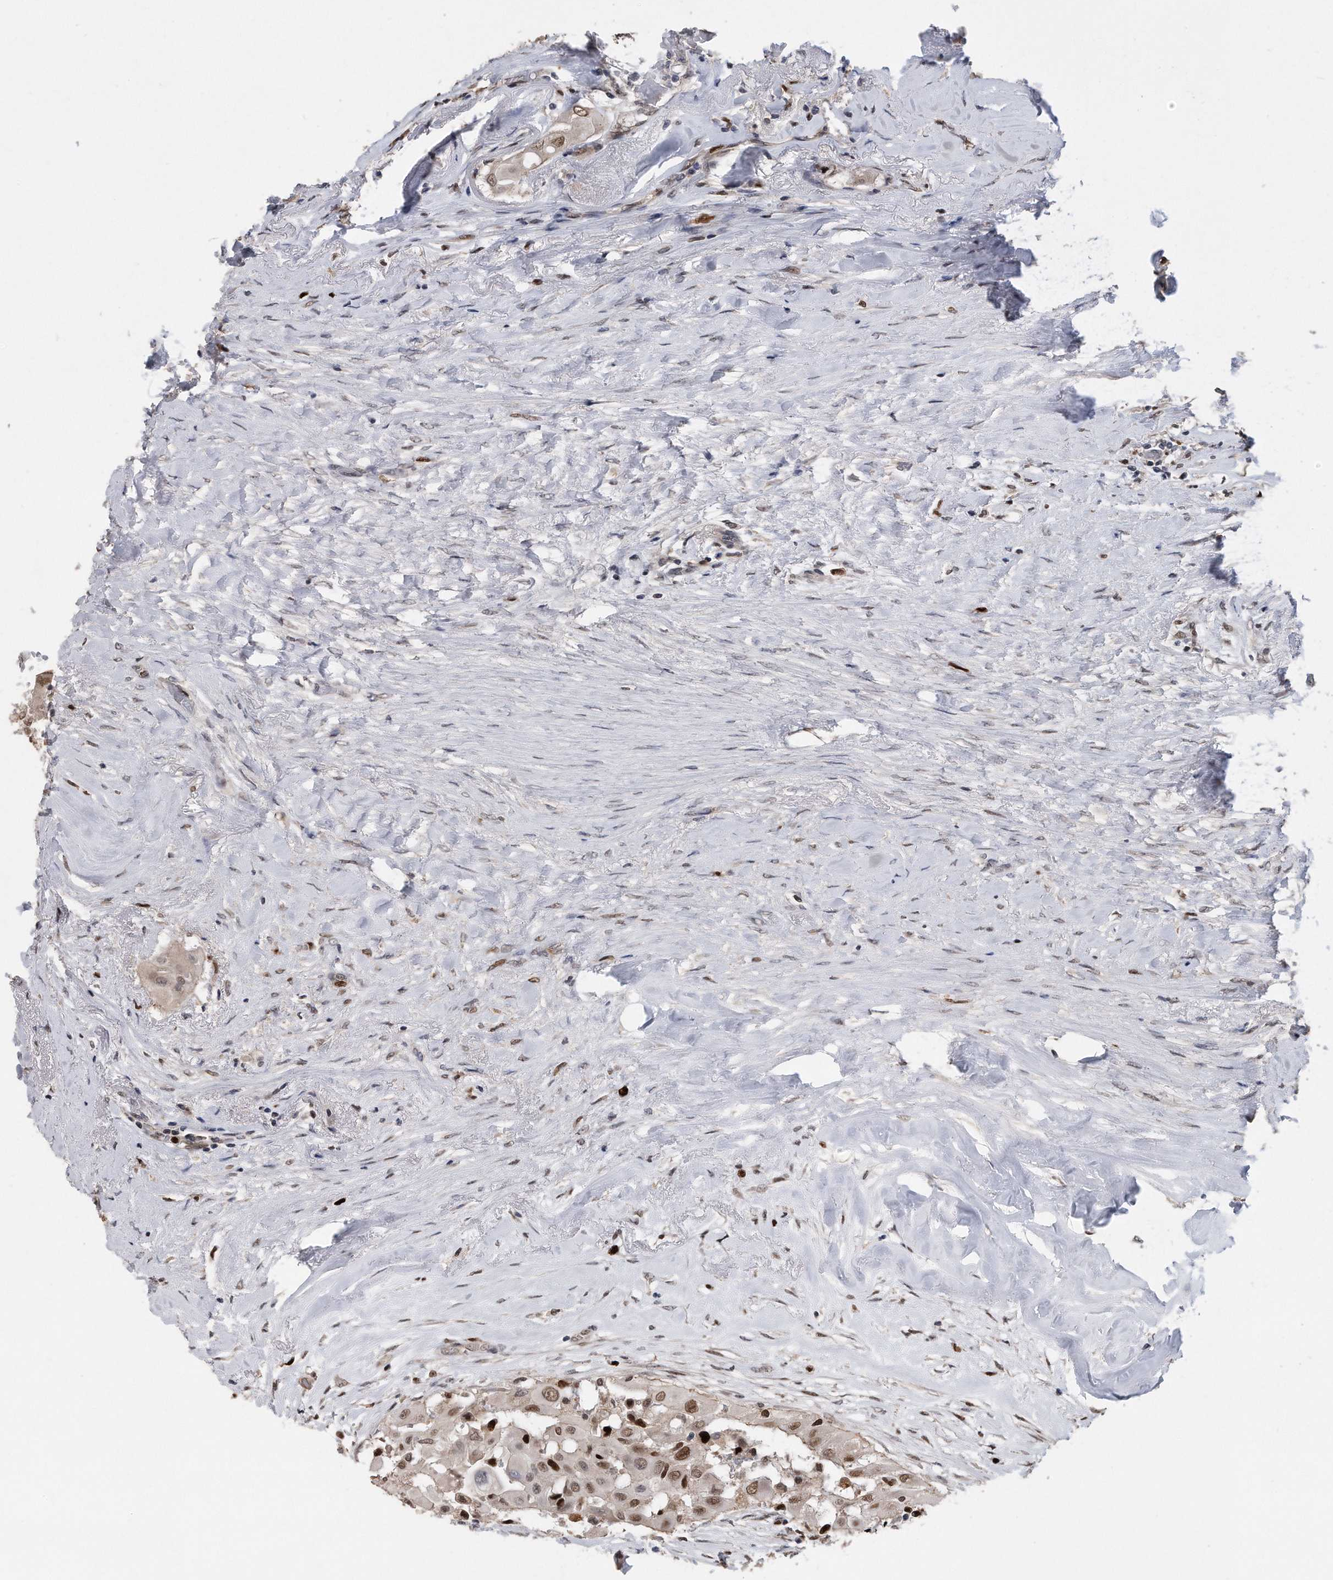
{"staining": {"intensity": "moderate", "quantity": ">75%", "location": "nuclear"}, "tissue": "thyroid cancer", "cell_type": "Tumor cells", "image_type": "cancer", "snomed": [{"axis": "morphology", "description": "Papillary adenocarcinoma, NOS"}, {"axis": "topography", "description": "Thyroid gland"}], "caption": "Immunohistochemistry (IHC) of thyroid cancer (papillary adenocarcinoma) demonstrates medium levels of moderate nuclear expression in approximately >75% of tumor cells.", "gene": "PCNA", "patient": {"sex": "female", "age": 59}}